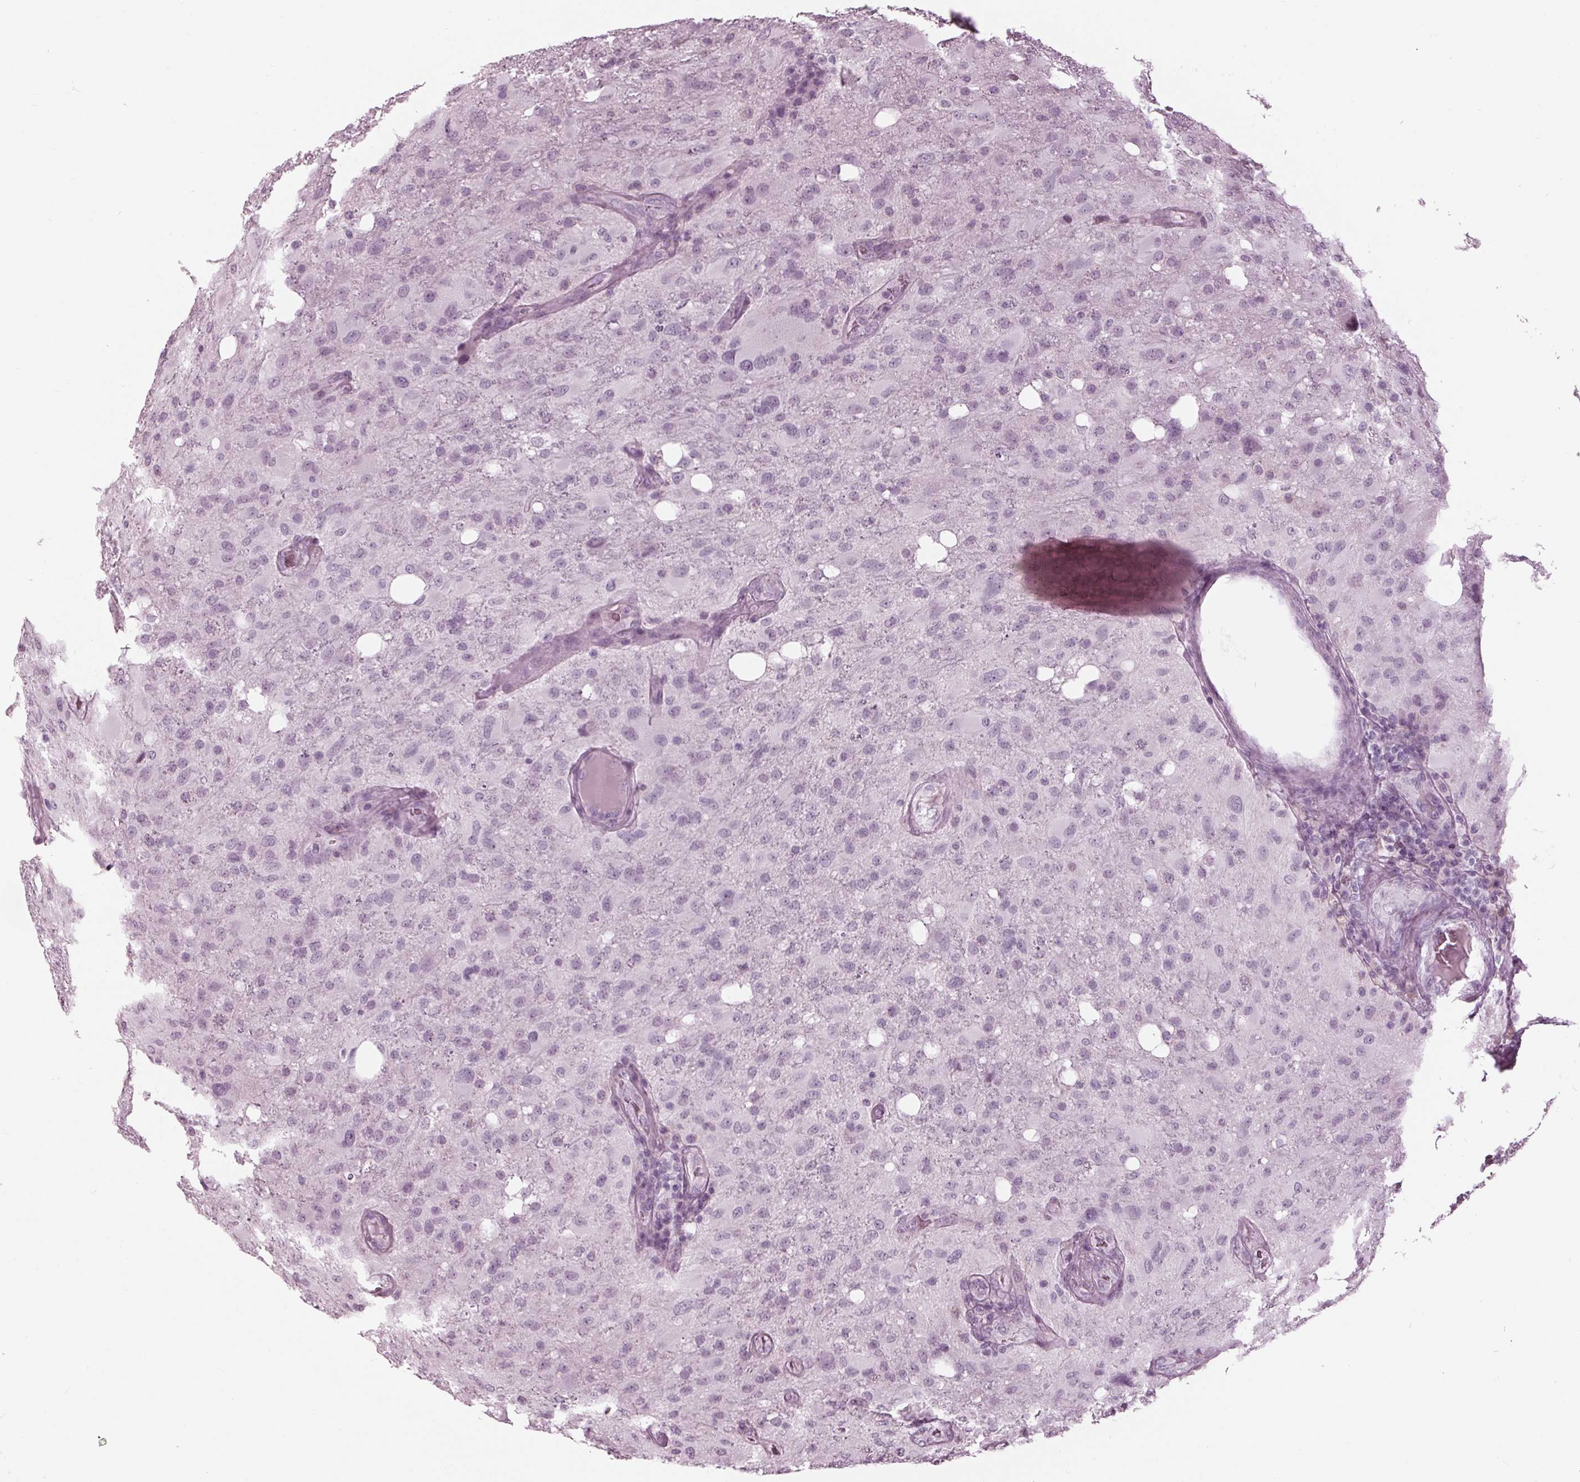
{"staining": {"intensity": "negative", "quantity": "none", "location": "none"}, "tissue": "glioma", "cell_type": "Tumor cells", "image_type": "cancer", "snomed": [{"axis": "morphology", "description": "Glioma, malignant, High grade"}, {"axis": "topography", "description": "Brain"}], "caption": "This photomicrograph is of malignant glioma (high-grade) stained with immunohistochemistry (IHC) to label a protein in brown with the nuclei are counter-stained blue. There is no positivity in tumor cells.", "gene": "KRT28", "patient": {"sex": "male", "age": 53}}